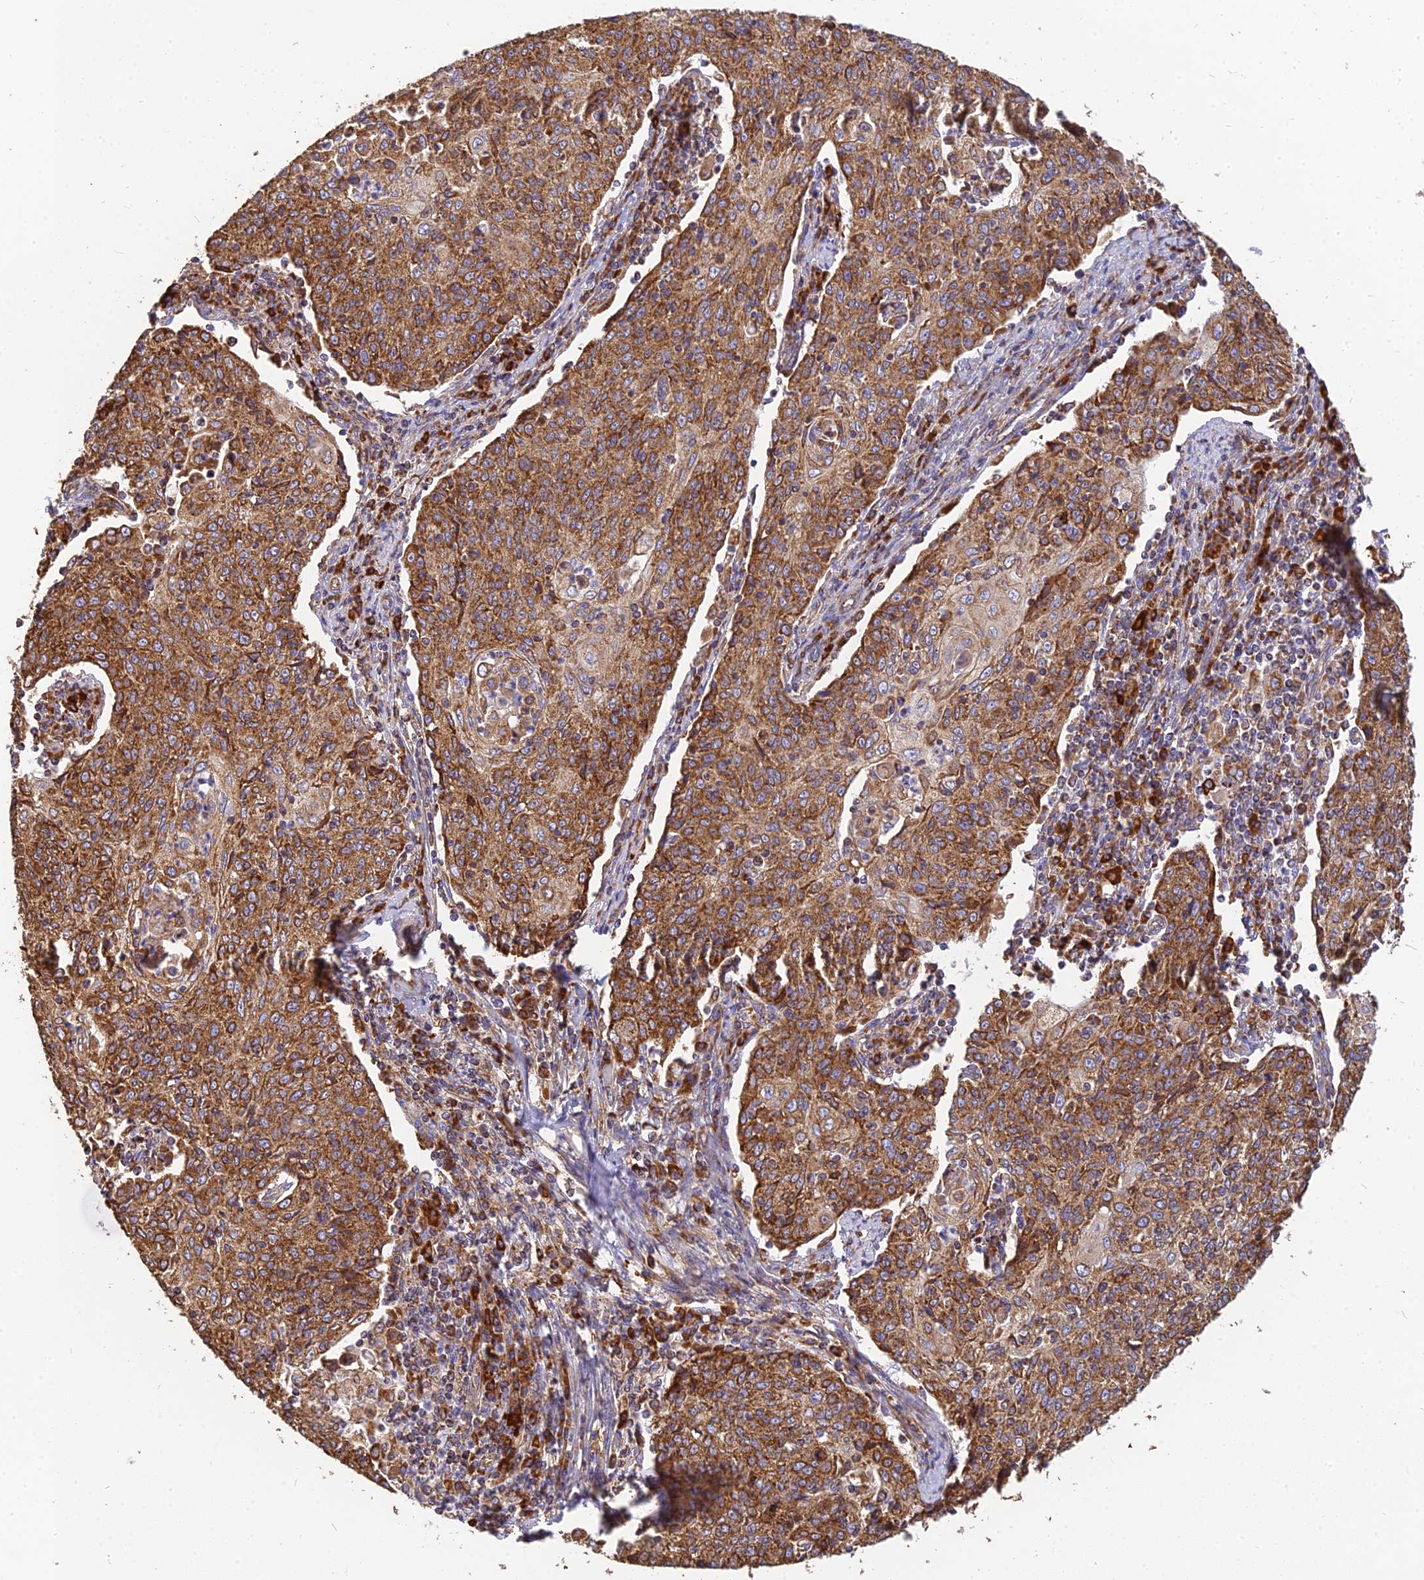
{"staining": {"intensity": "strong", "quantity": ">75%", "location": "cytoplasmic/membranous"}, "tissue": "cervical cancer", "cell_type": "Tumor cells", "image_type": "cancer", "snomed": [{"axis": "morphology", "description": "Squamous cell carcinoma, NOS"}, {"axis": "topography", "description": "Cervix"}], "caption": "The photomicrograph demonstrates immunohistochemical staining of cervical cancer. There is strong cytoplasmic/membranous expression is identified in about >75% of tumor cells.", "gene": "THUMPD2", "patient": {"sex": "female", "age": 48}}